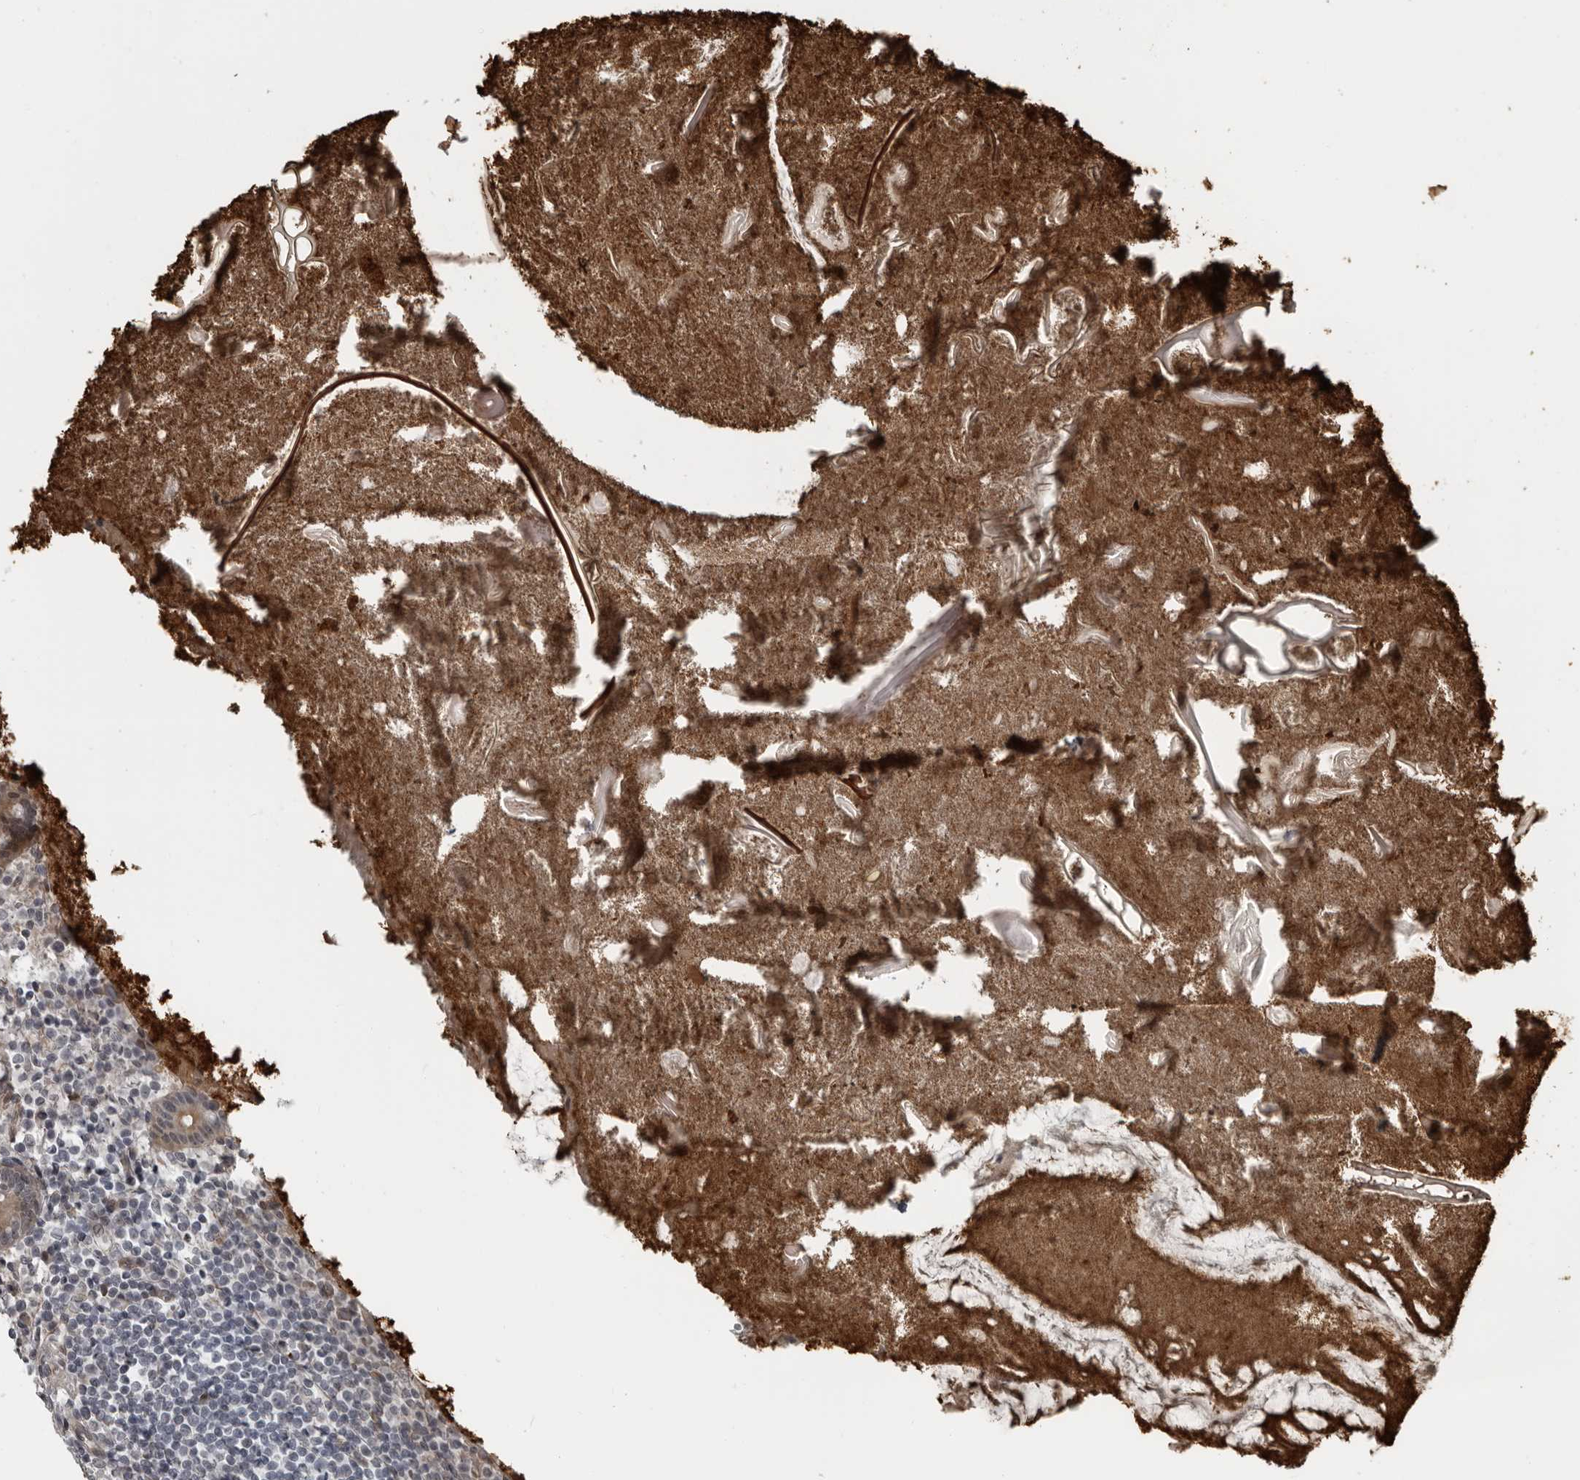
{"staining": {"intensity": "moderate", "quantity": ">75%", "location": "cytoplasmic/membranous"}, "tissue": "appendix", "cell_type": "Glandular cells", "image_type": "normal", "snomed": [{"axis": "morphology", "description": "Normal tissue, NOS"}, {"axis": "topography", "description": "Appendix"}], "caption": "Benign appendix displays moderate cytoplasmic/membranous positivity in approximately >75% of glandular cells, visualized by immunohistochemistry. (Brightfield microscopy of DAB IHC at high magnification).", "gene": "FAM102B", "patient": {"sex": "female", "age": 17}}